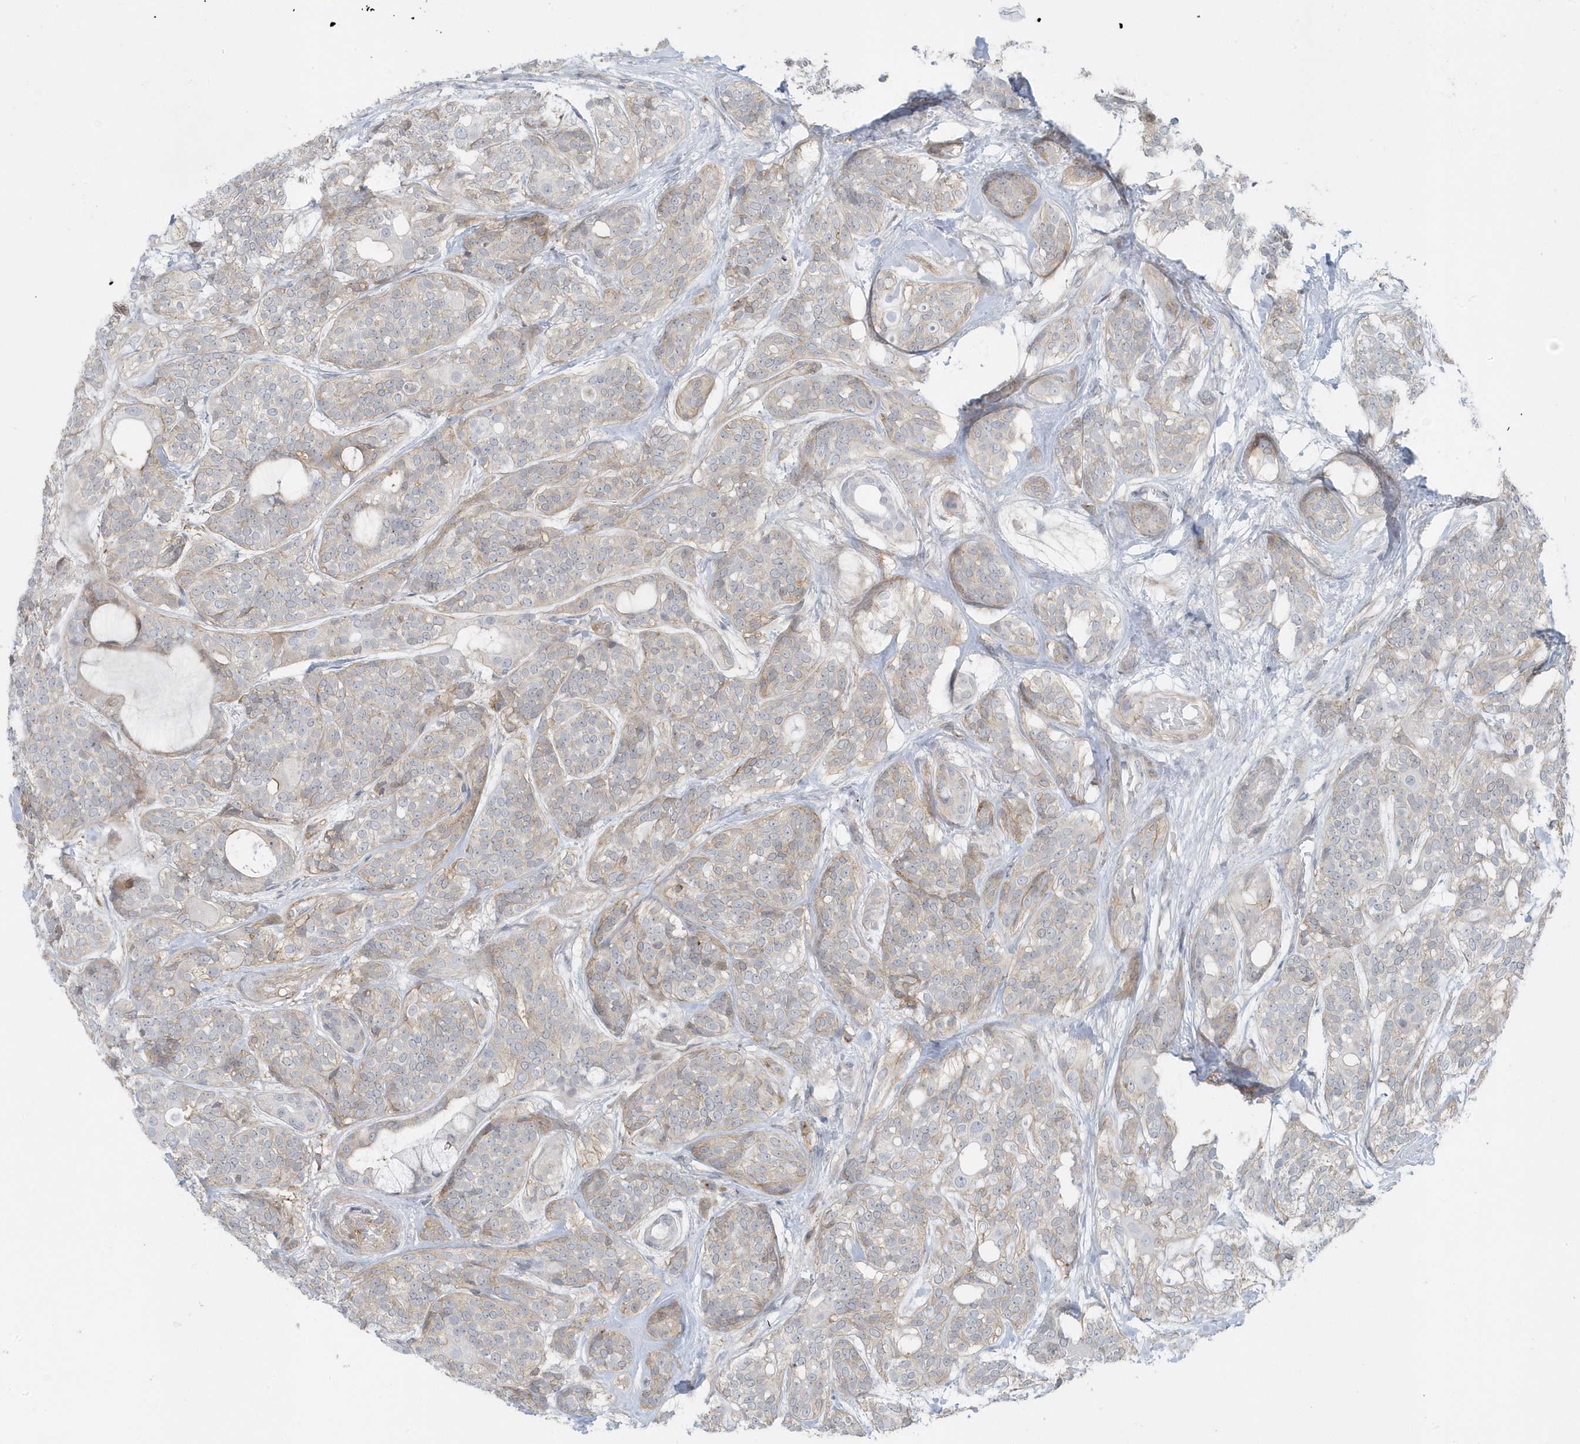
{"staining": {"intensity": "moderate", "quantity": "<25%", "location": "cytoplasmic/membranous"}, "tissue": "head and neck cancer", "cell_type": "Tumor cells", "image_type": "cancer", "snomed": [{"axis": "morphology", "description": "Adenocarcinoma, NOS"}, {"axis": "topography", "description": "Head-Neck"}], "caption": "DAB immunohistochemical staining of head and neck cancer displays moderate cytoplasmic/membranous protein staining in about <25% of tumor cells.", "gene": "CACNB2", "patient": {"sex": "male", "age": 66}}